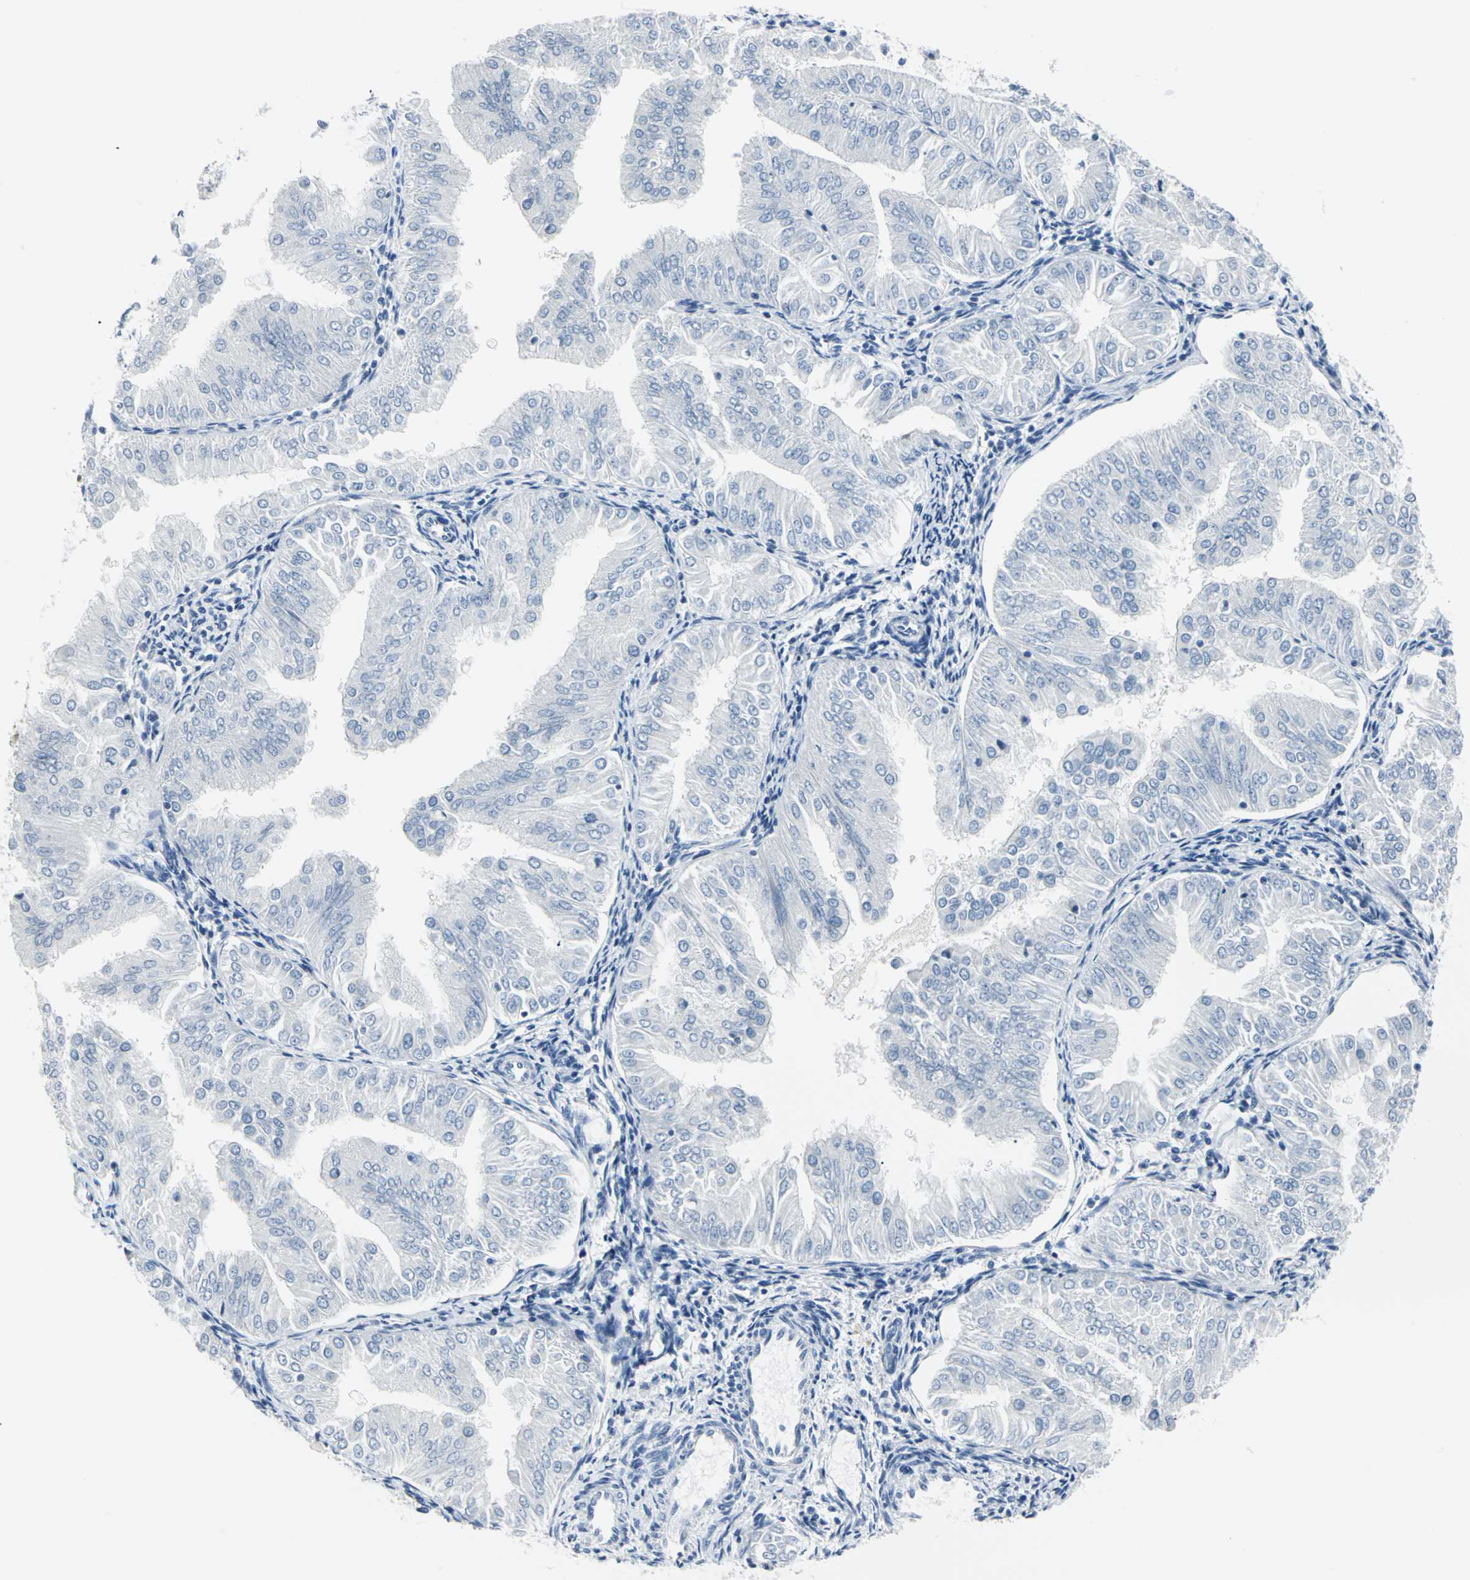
{"staining": {"intensity": "negative", "quantity": "none", "location": "none"}, "tissue": "endometrial cancer", "cell_type": "Tumor cells", "image_type": "cancer", "snomed": [{"axis": "morphology", "description": "Adenocarcinoma, NOS"}, {"axis": "topography", "description": "Endometrium"}], "caption": "IHC photomicrograph of endometrial cancer stained for a protein (brown), which displays no positivity in tumor cells.", "gene": "RIPOR1", "patient": {"sex": "female", "age": 53}}